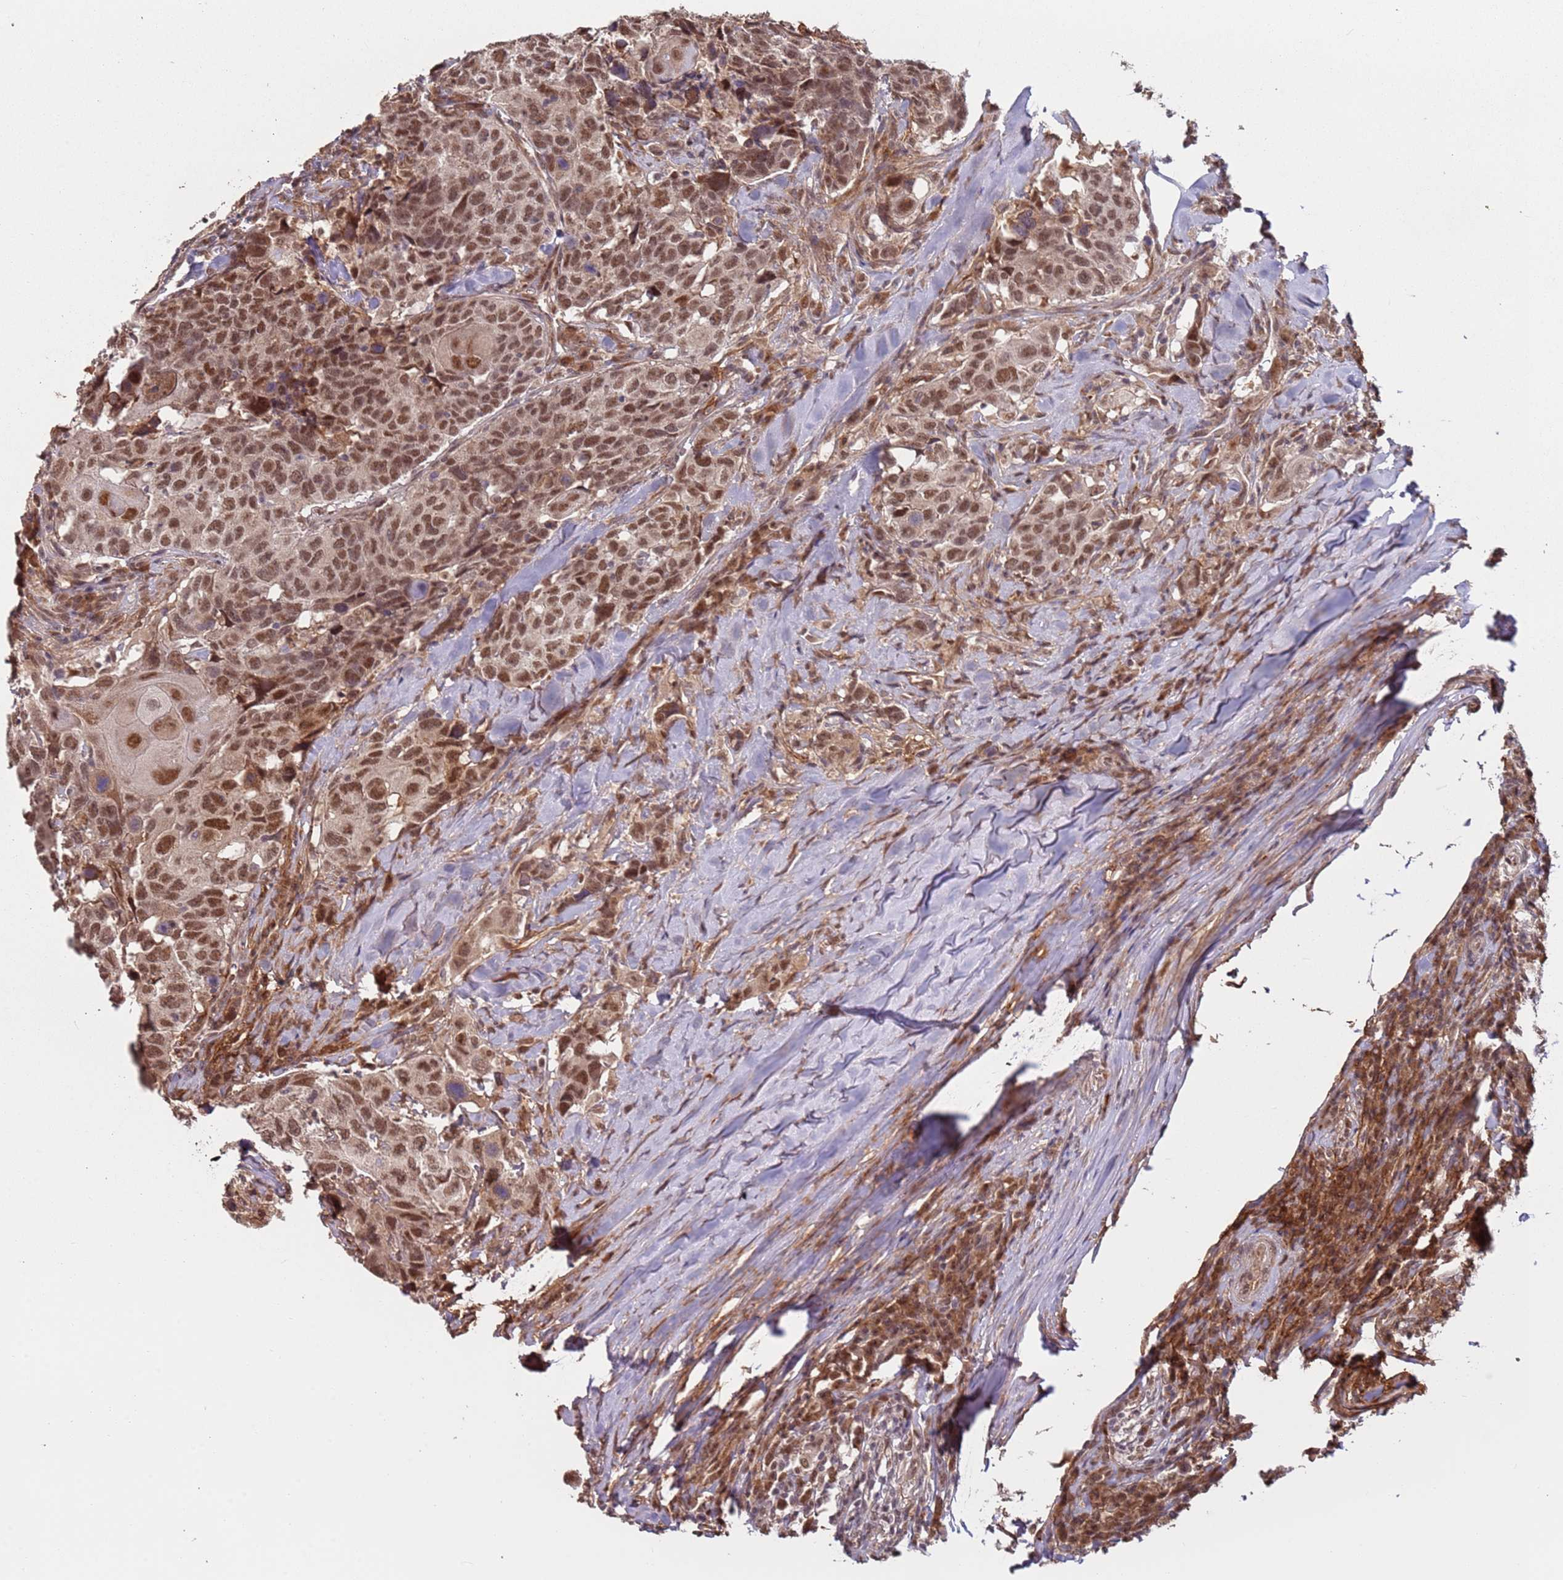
{"staining": {"intensity": "moderate", "quantity": ">75%", "location": "nuclear"}, "tissue": "head and neck cancer", "cell_type": "Tumor cells", "image_type": "cancer", "snomed": [{"axis": "morphology", "description": "Normal tissue, NOS"}, {"axis": "morphology", "description": "Squamous cell carcinoma, NOS"}, {"axis": "topography", "description": "Skeletal muscle"}, {"axis": "topography", "description": "Vascular tissue"}, {"axis": "topography", "description": "Peripheral nerve tissue"}, {"axis": "topography", "description": "Head-Neck"}], "caption": "Protein expression analysis of human squamous cell carcinoma (head and neck) reveals moderate nuclear positivity in approximately >75% of tumor cells.", "gene": "POLR3H", "patient": {"sex": "male", "age": 66}}